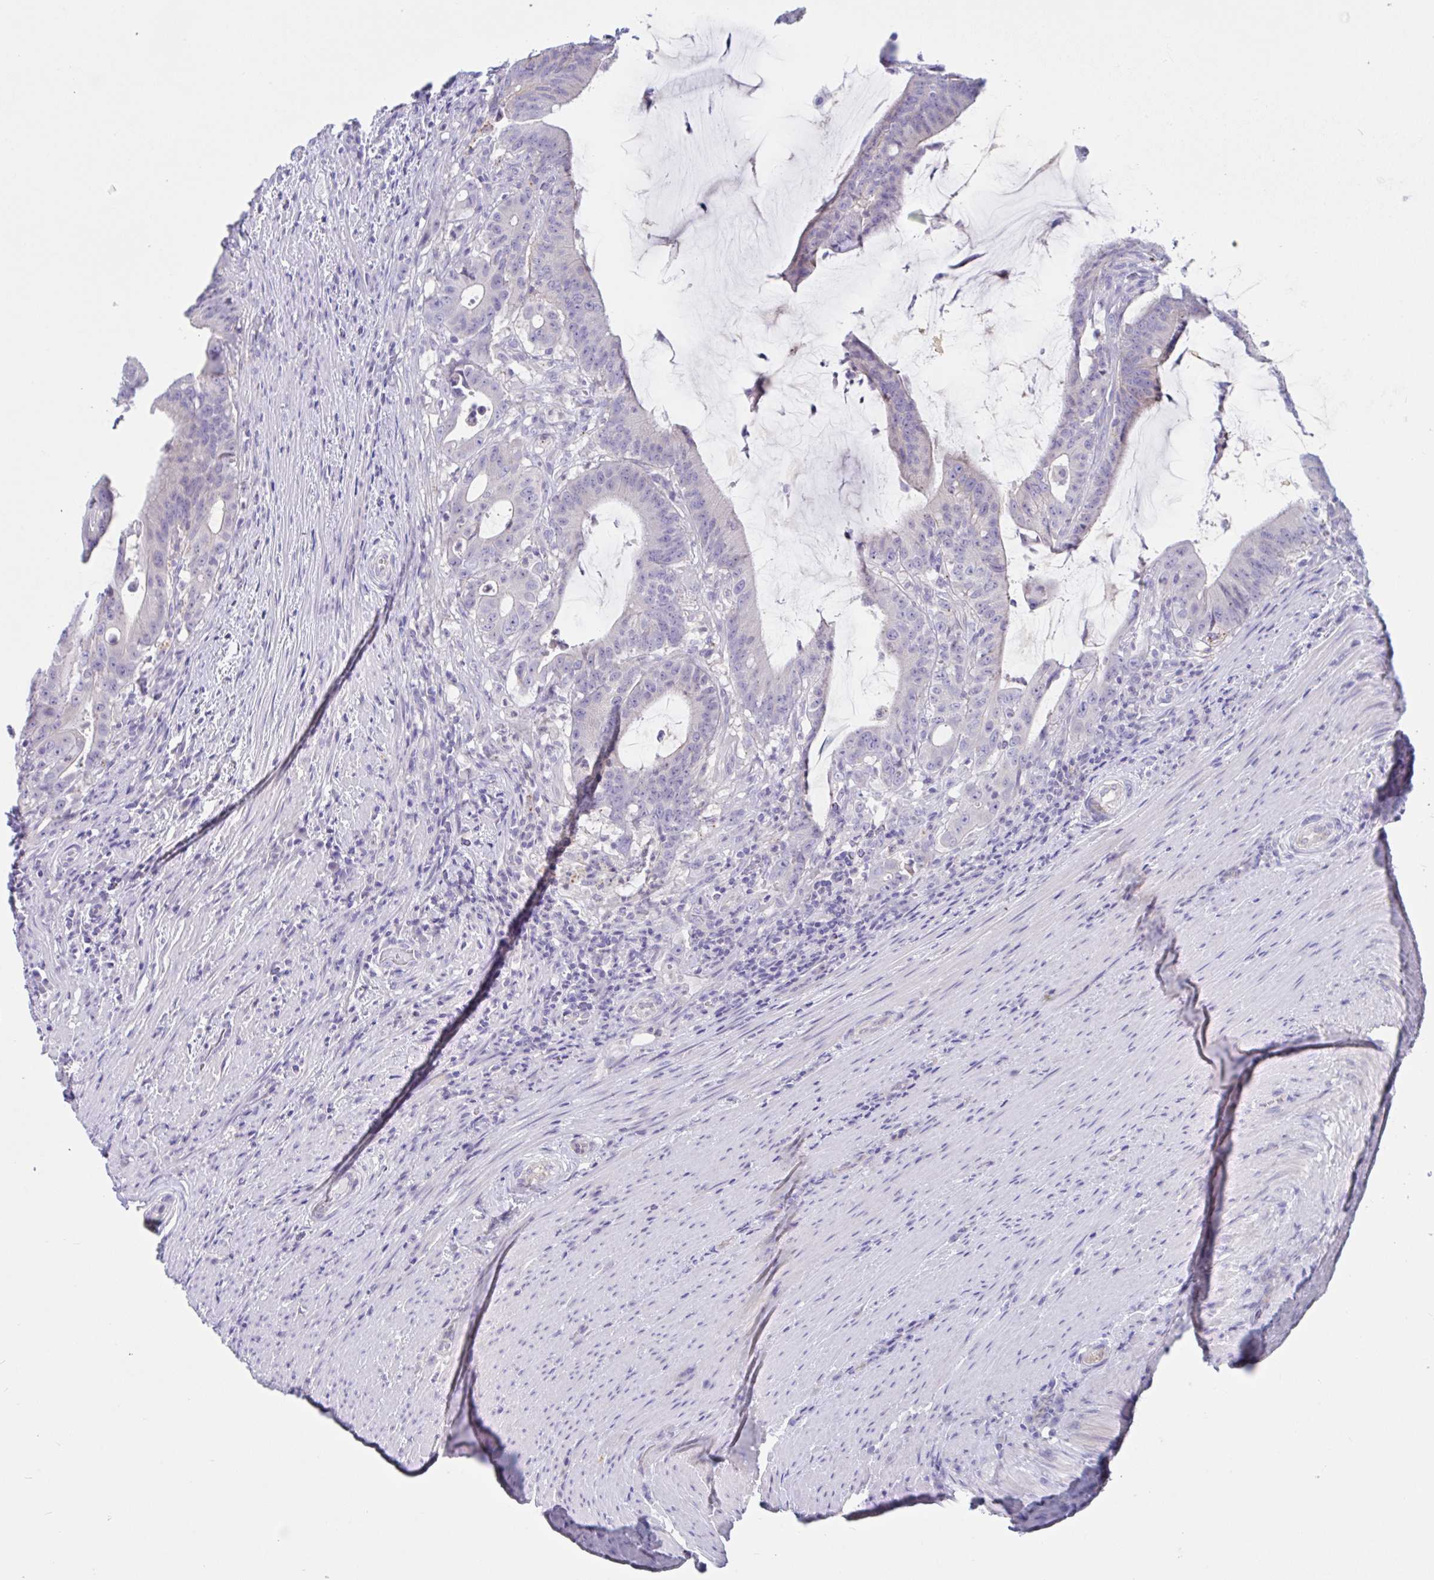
{"staining": {"intensity": "negative", "quantity": "none", "location": "none"}, "tissue": "colorectal cancer", "cell_type": "Tumor cells", "image_type": "cancer", "snomed": [{"axis": "morphology", "description": "Adenocarcinoma, NOS"}, {"axis": "topography", "description": "Colon"}], "caption": "High magnification brightfield microscopy of colorectal cancer stained with DAB (3,3'-diaminobenzidine) (brown) and counterstained with hematoxylin (blue): tumor cells show no significant expression.", "gene": "OR6N2", "patient": {"sex": "female", "age": 43}}